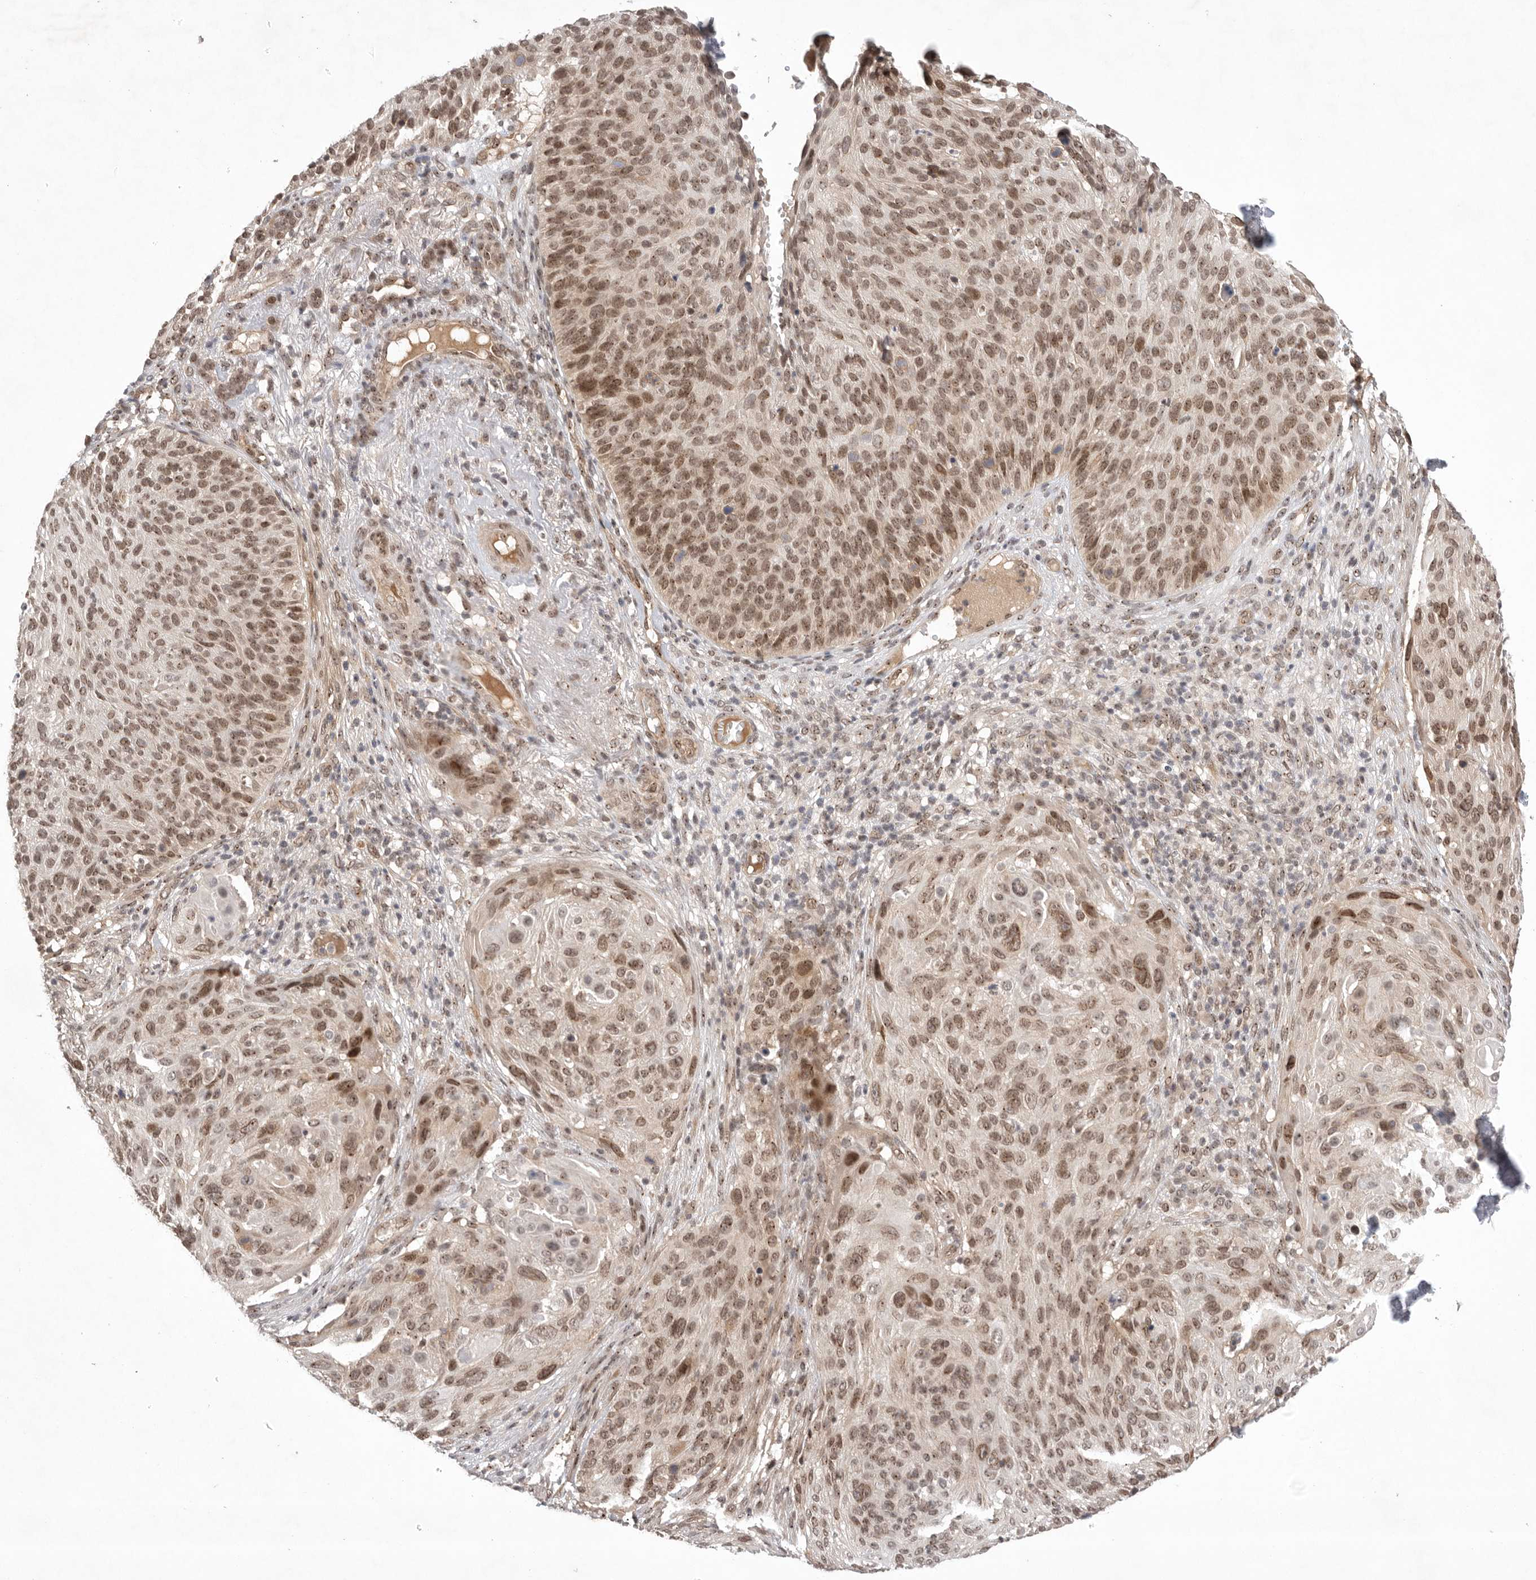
{"staining": {"intensity": "moderate", "quantity": ">75%", "location": "nuclear"}, "tissue": "cervical cancer", "cell_type": "Tumor cells", "image_type": "cancer", "snomed": [{"axis": "morphology", "description": "Squamous cell carcinoma, NOS"}, {"axis": "topography", "description": "Cervix"}], "caption": "About >75% of tumor cells in human cervical cancer display moderate nuclear protein positivity as visualized by brown immunohistochemical staining.", "gene": "LEMD3", "patient": {"sex": "female", "age": 74}}